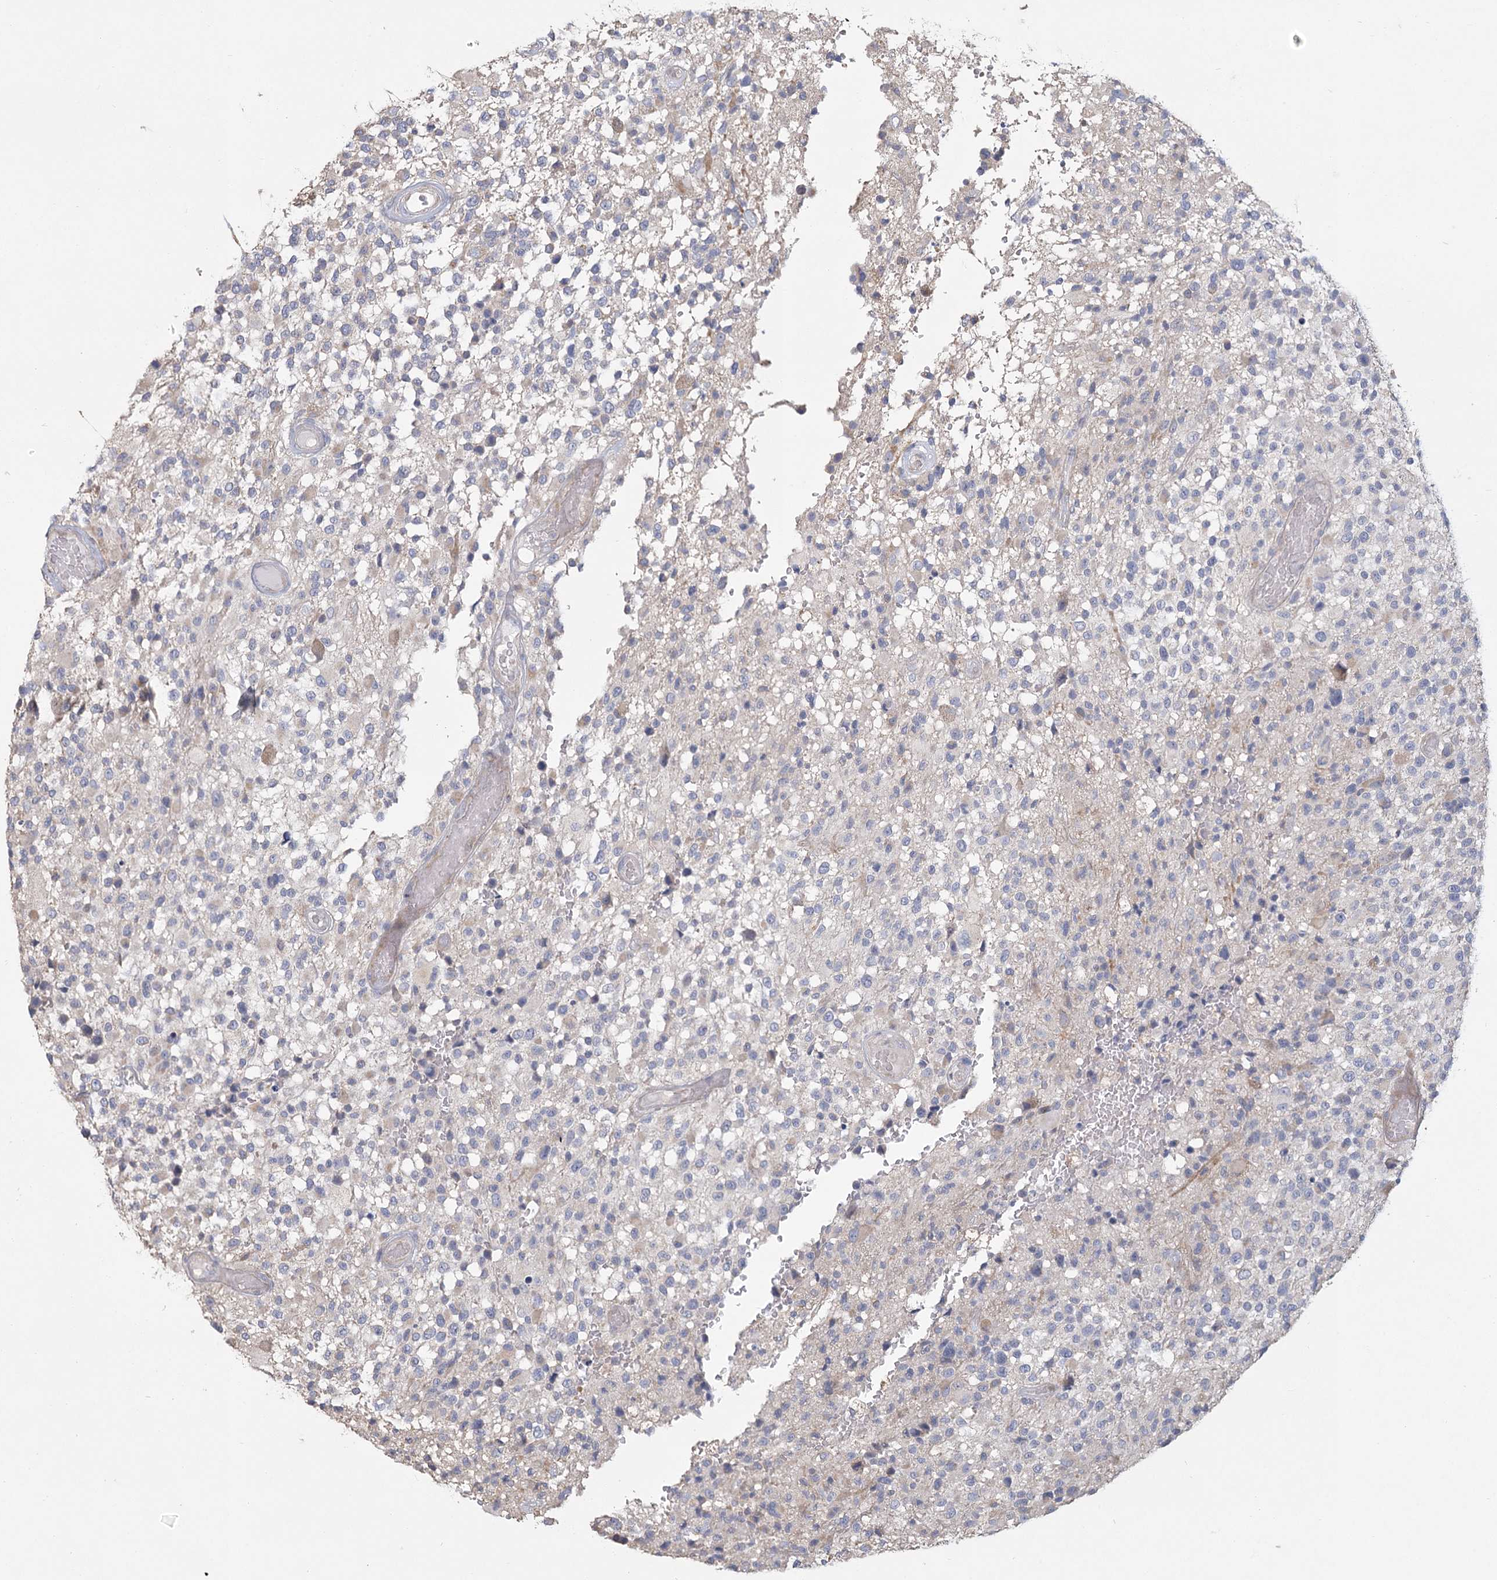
{"staining": {"intensity": "negative", "quantity": "none", "location": "none"}, "tissue": "glioma", "cell_type": "Tumor cells", "image_type": "cancer", "snomed": [{"axis": "morphology", "description": "Glioma, malignant, High grade"}, {"axis": "morphology", "description": "Glioblastoma, NOS"}, {"axis": "topography", "description": "Brain"}], "caption": "DAB immunohistochemical staining of human glioma displays no significant expression in tumor cells.", "gene": "CNTLN", "patient": {"sex": "male", "age": 60}}